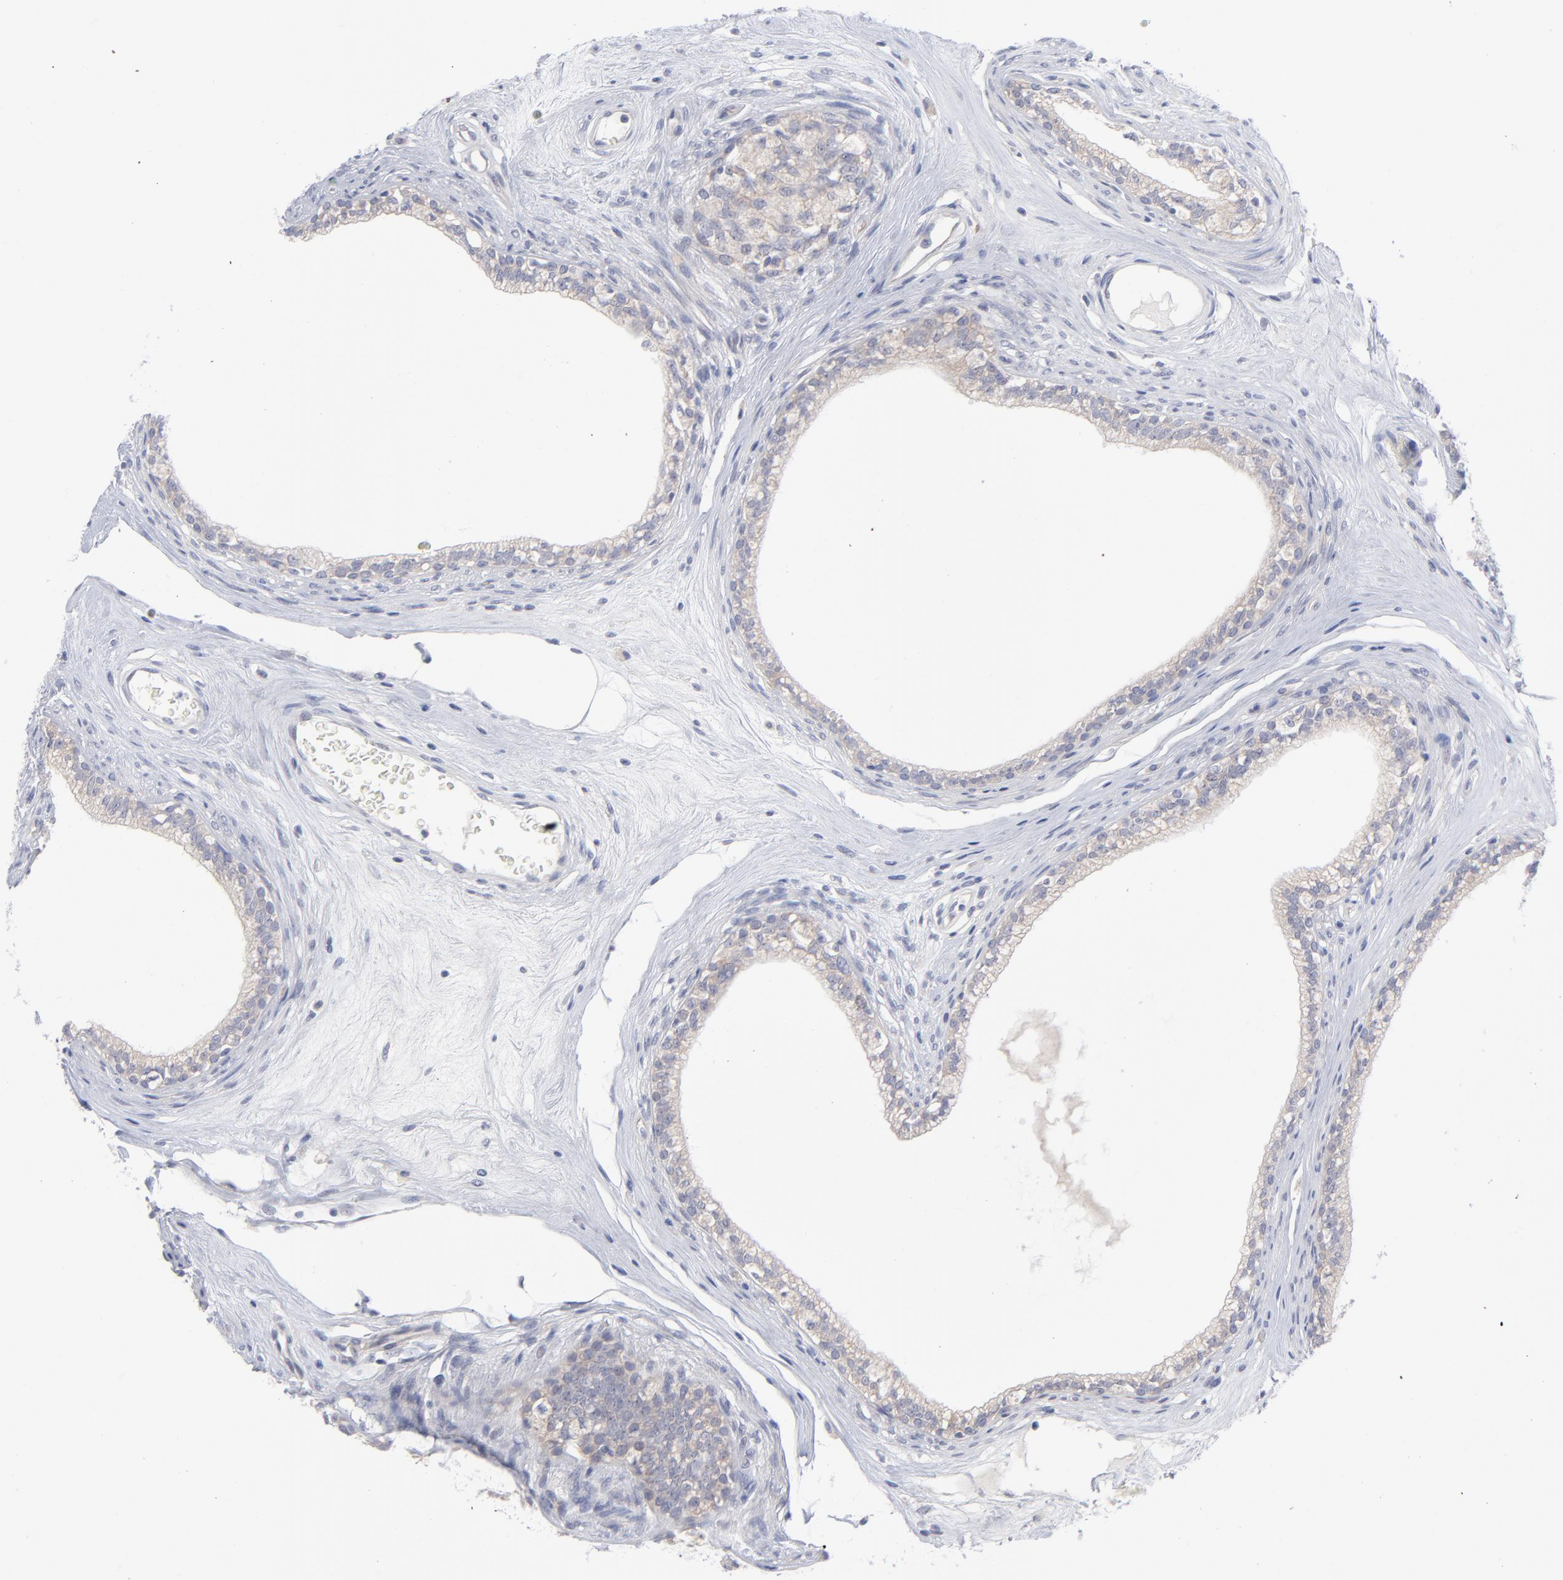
{"staining": {"intensity": "negative", "quantity": "none", "location": "none"}, "tissue": "epididymis", "cell_type": "Glandular cells", "image_type": "normal", "snomed": [{"axis": "morphology", "description": "Normal tissue, NOS"}, {"axis": "morphology", "description": "Inflammation, NOS"}, {"axis": "topography", "description": "Epididymis"}], "caption": "Immunohistochemistry (IHC) image of normal human epididymis stained for a protein (brown), which shows no staining in glandular cells. (DAB immunohistochemistry with hematoxylin counter stain).", "gene": "RPS24", "patient": {"sex": "male", "age": 84}}